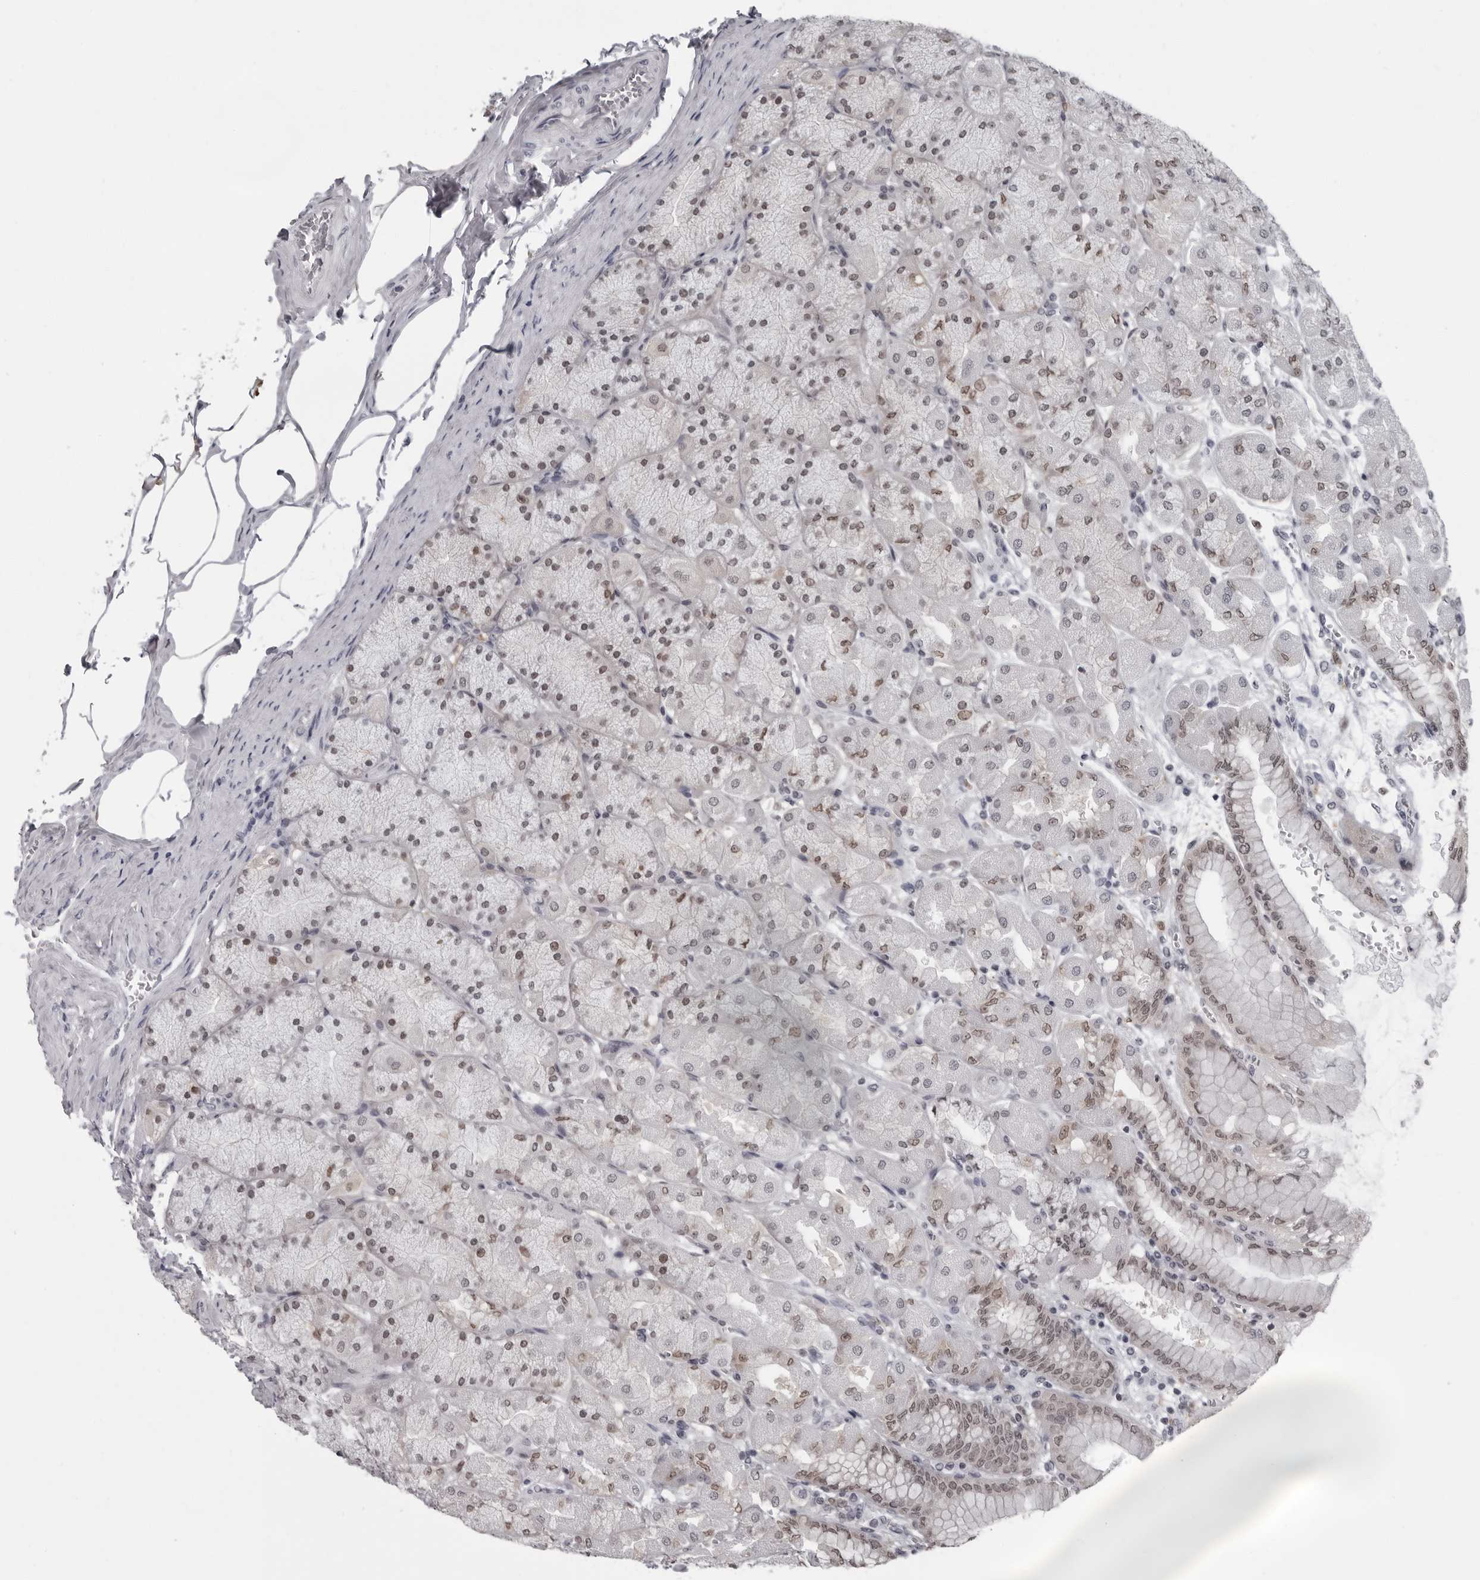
{"staining": {"intensity": "strong", "quantity": "25%-75%", "location": "cytoplasmic/membranous,nuclear"}, "tissue": "stomach", "cell_type": "Glandular cells", "image_type": "normal", "snomed": [{"axis": "morphology", "description": "Normal tissue, NOS"}, {"axis": "topography", "description": "Stomach, upper"}], "caption": "Glandular cells demonstrate strong cytoplasmic/membranous,nuclear staining in about 25%-75% of cells in normal stomach.", "gene": "LZIC", "patient": {"sex": "female", "age": 56}}